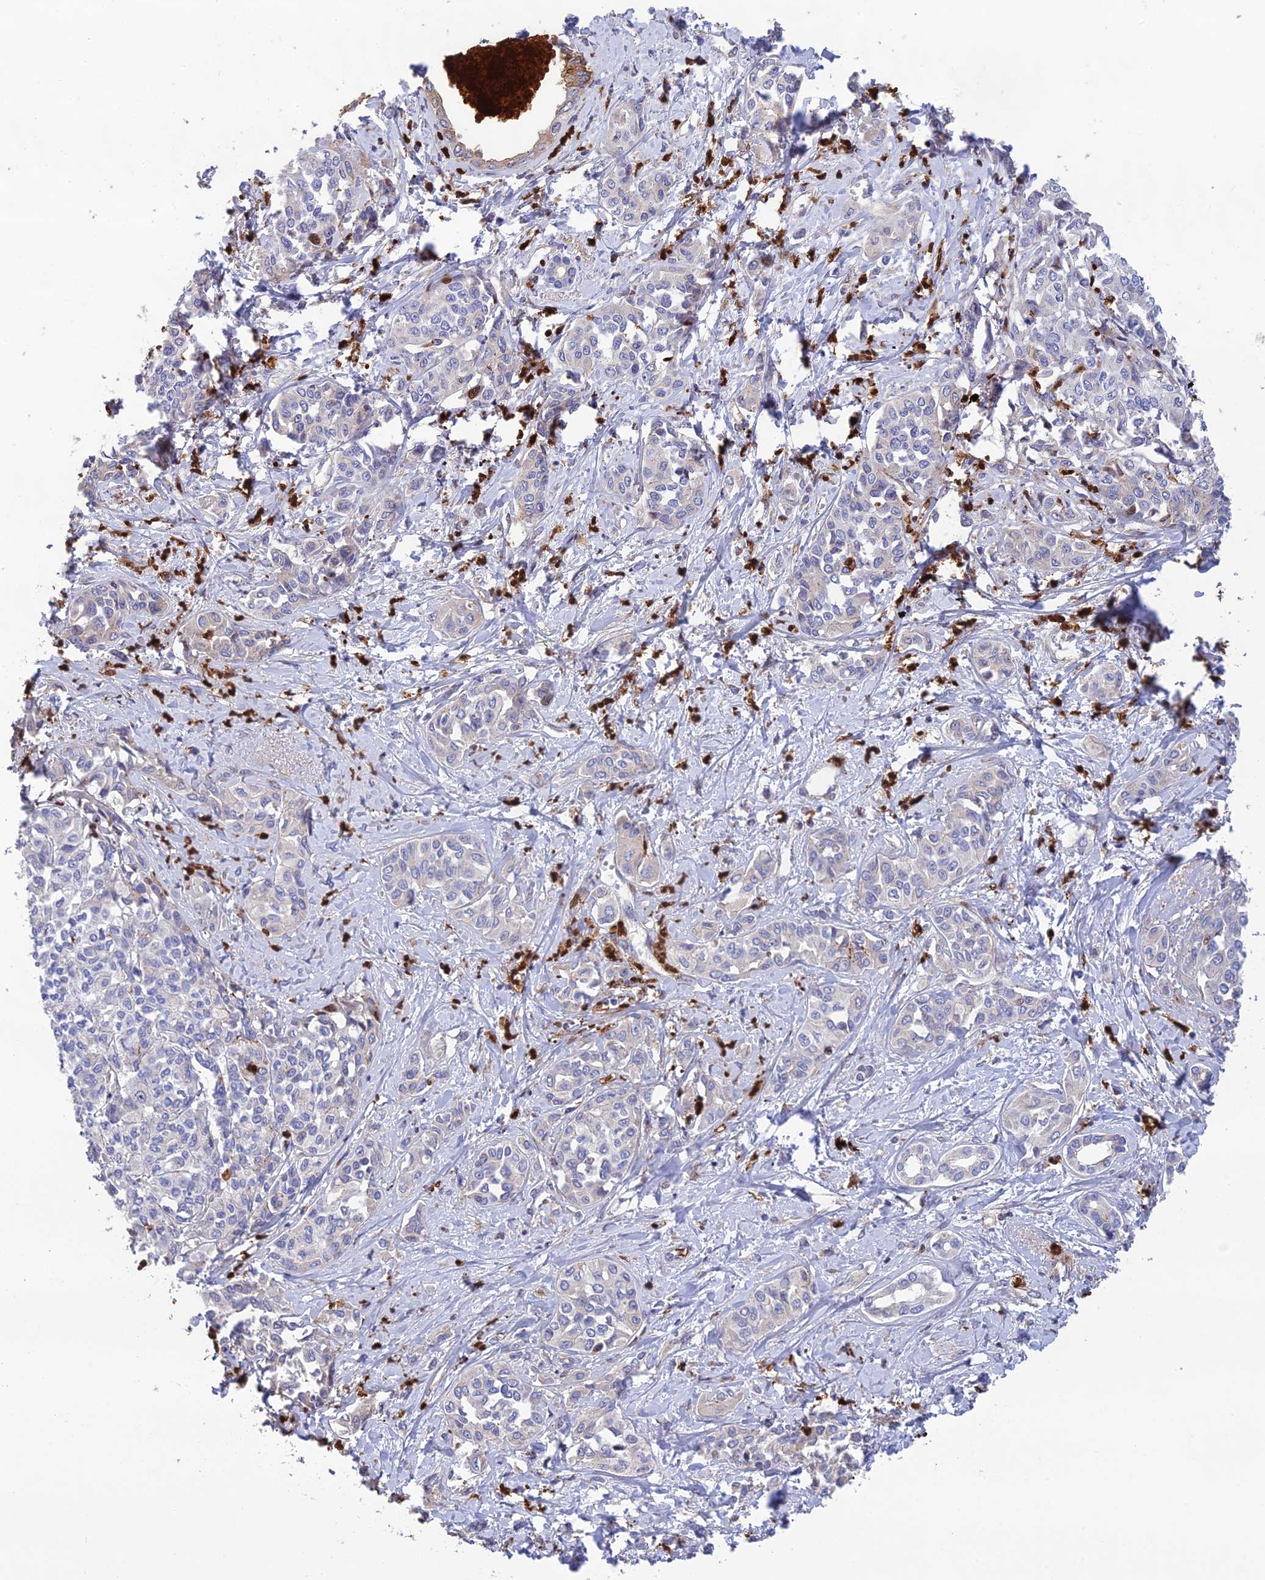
{"staining": {"intensity": "negative", "quantity": "none", "location": "none"}, "tissue": "liver cancer", "cell_type": "Tumor cells", "image_type": "cancer", "snomed": [{"axis": "morphology", "description": "Cholangiocarcinoma"}, {"axis": "topography", "description": "Liver"}], "caption": "The histopathology image exhibits no staining of tumor cells in liver cancer. (Stains: DAB IHC with hematoxylin counter stain, Microscopy: brightfield microscopy at high magnification).", "gene": "CPSF4L", "patient": {"sex": "female", "age": 77}}